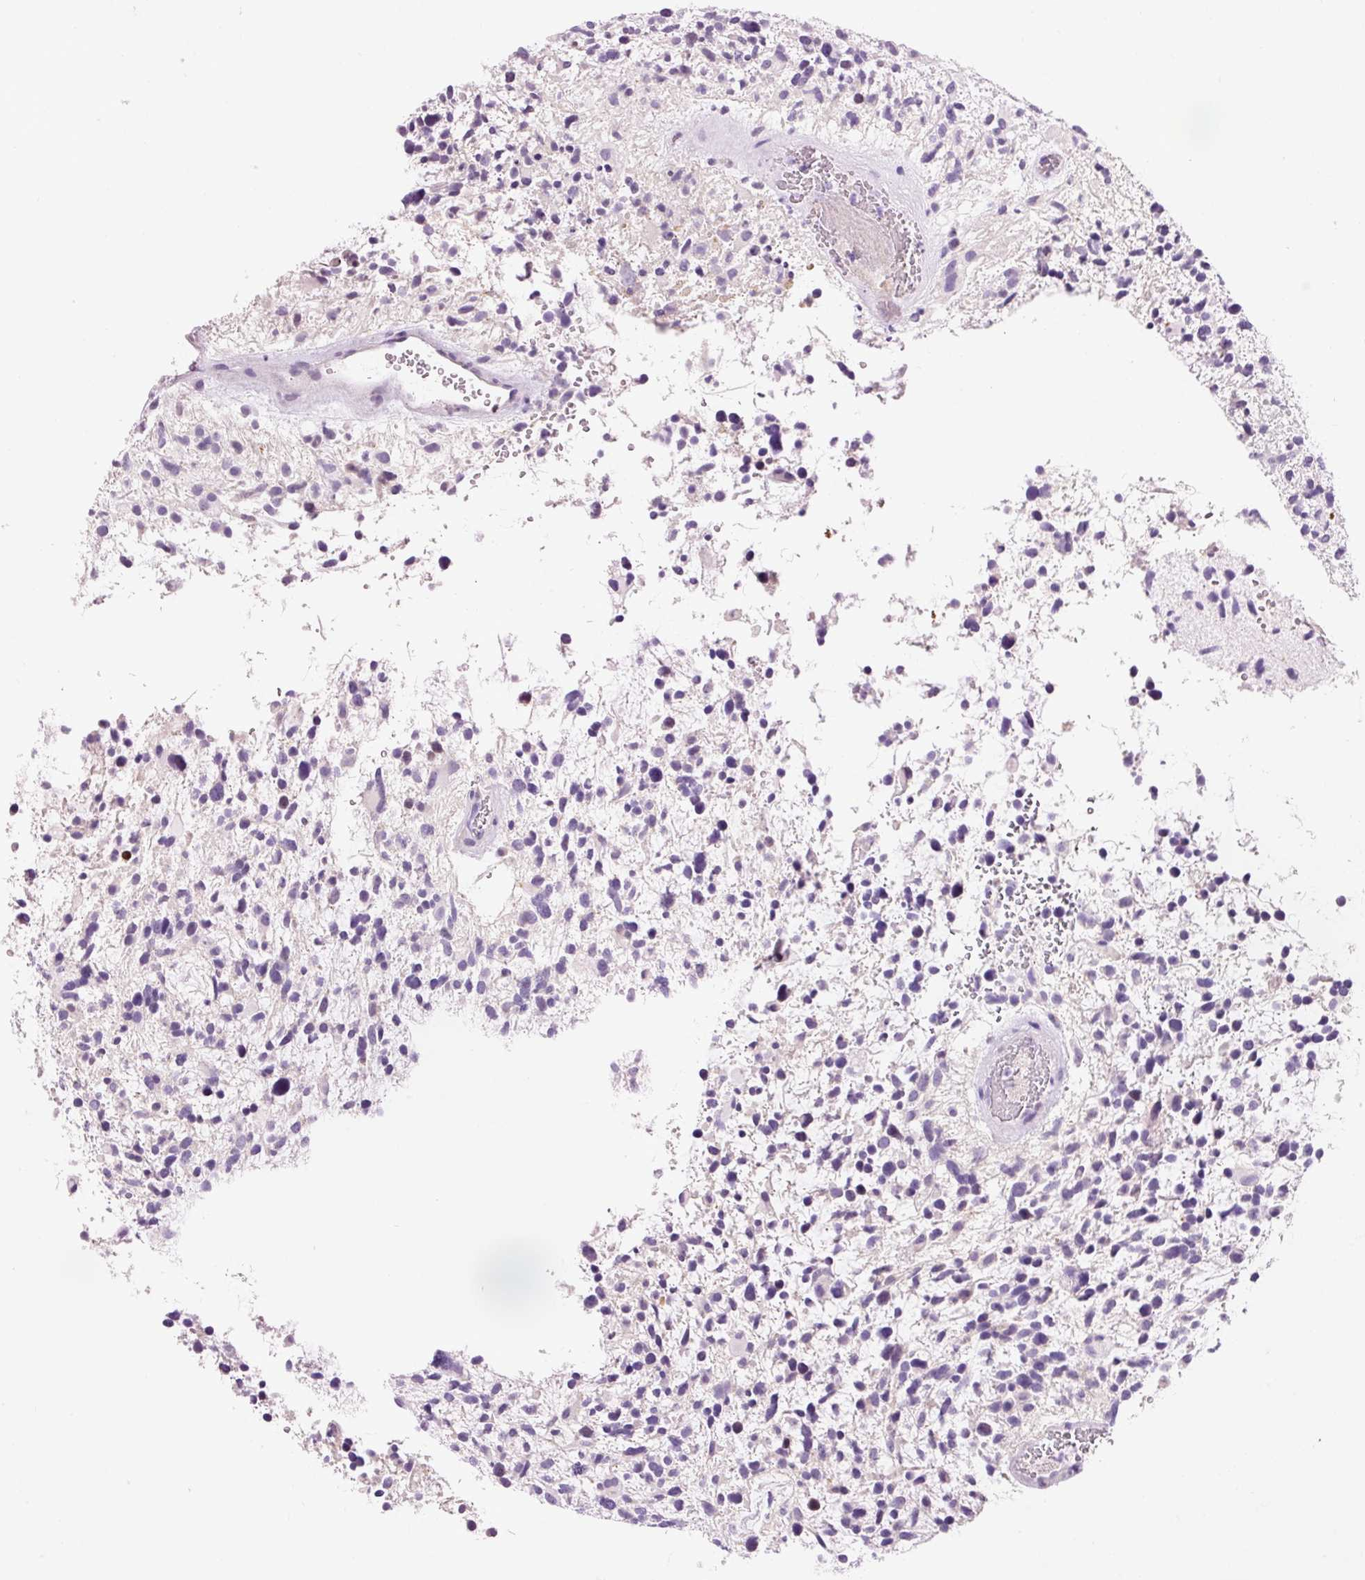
{"staining": {"intensity": "negative", "quantity": "none", "location": "none"}, "tissue": "glioma", "cell_type": "Tumor cells", "image_type": "cancer", "snomed": [{"axis": "morphology", "description": "Glioma, malignant, High grade"}, {"axis": "topography", "description": "Brain"}], "caption": "Tumor cells show no significant protein expression in glioma.", "gene": "DHRS11", "patient": {"sex": "female", "age": 11}}